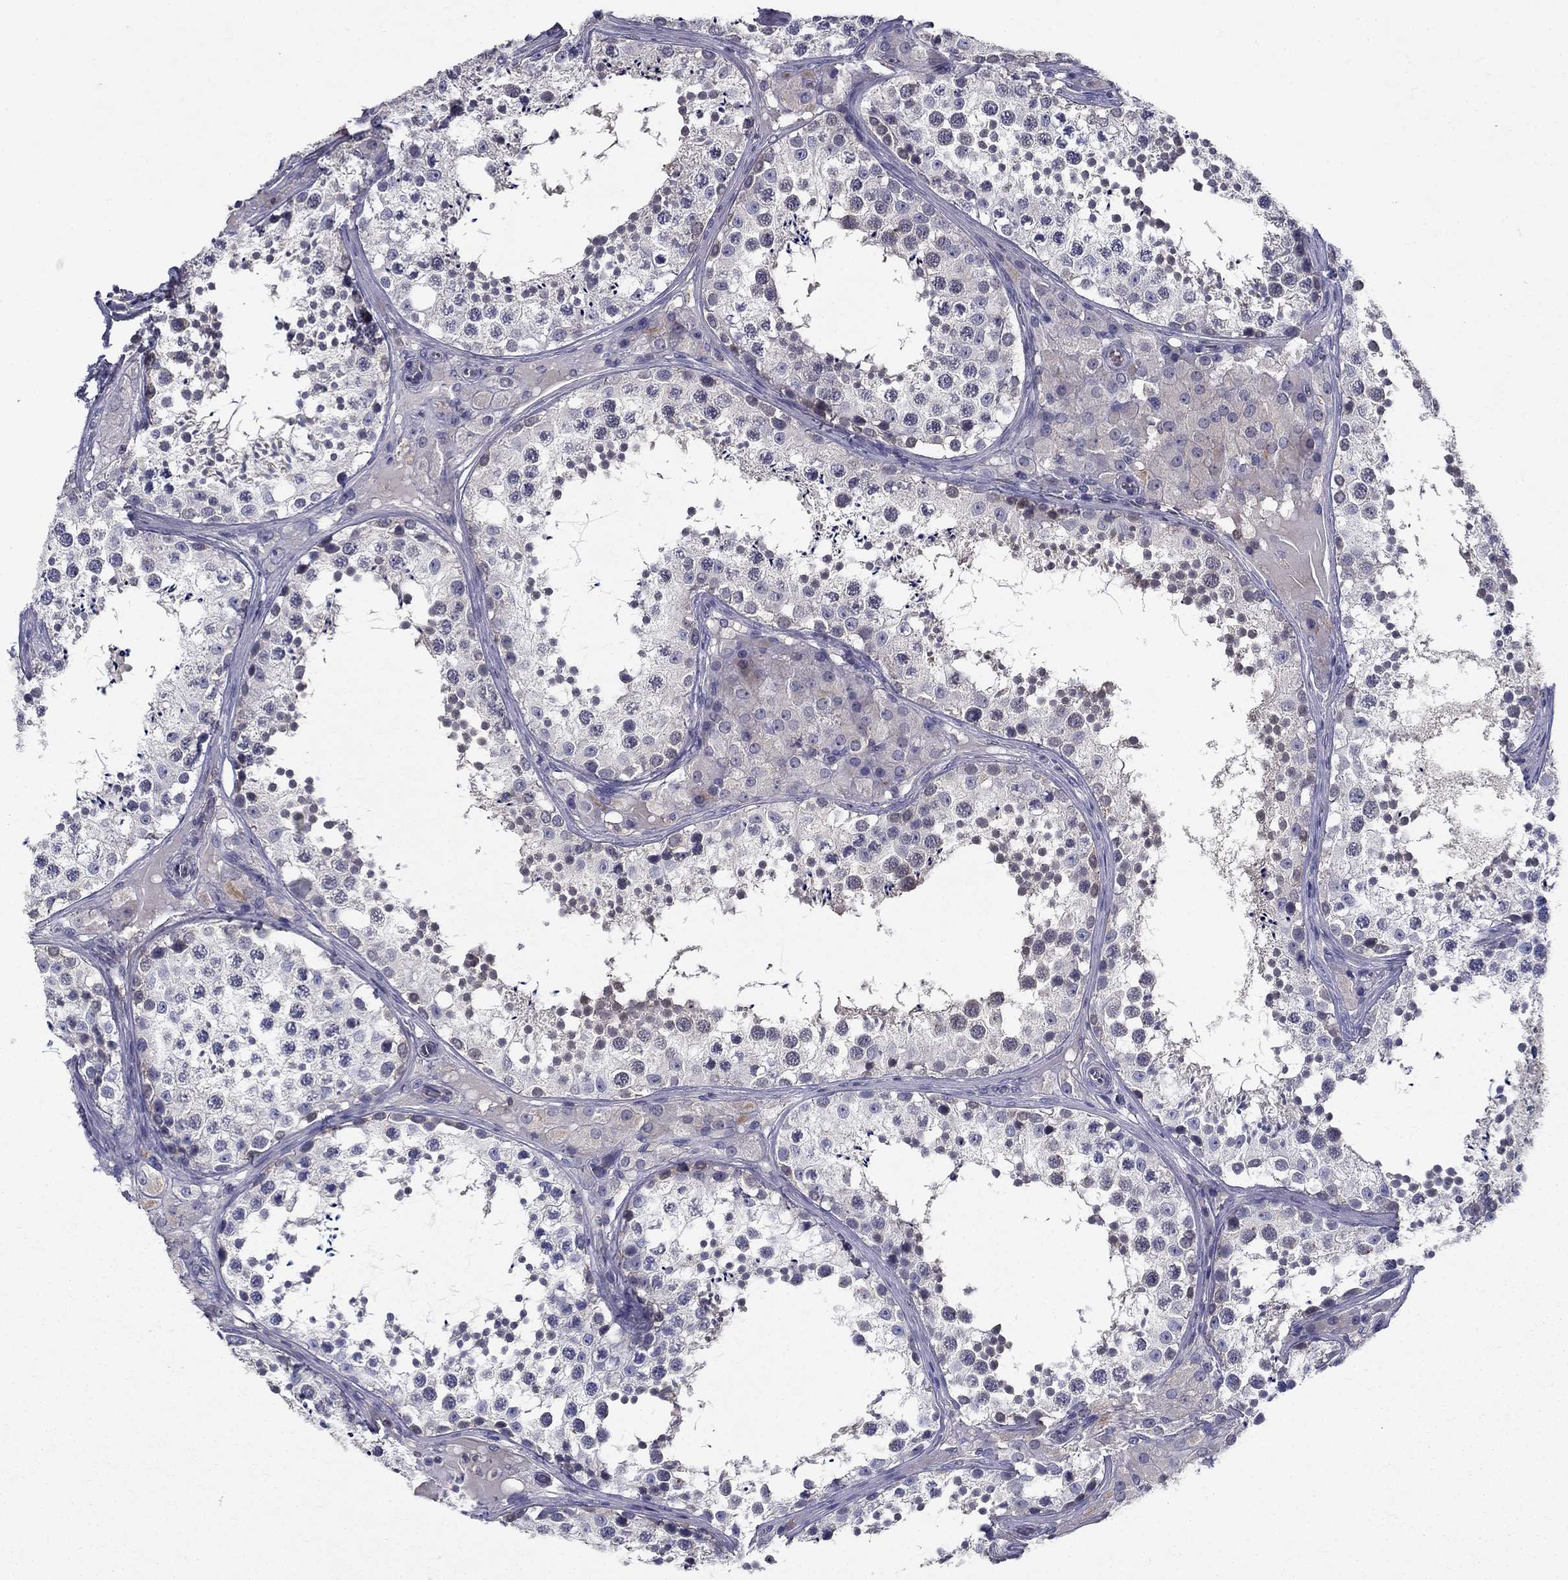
{"staining": {"intensity": "negative", "quantity": "none", "location": "none"}, "tissue": "testis", "cell_type": "Cells in seminiferous ducts", "image_type": "normal", "snomed": [{"axis": "morphology", "description": "Normal tissue, NOS"}, {"axis": "topography", "description": "Testis"}], "caption": "There is no significant staining in cells in seminiferous ducts of testis. (DAB (3,3'-diaminobenzidine) IHC with hematoxylin counter stain).", "gene": "GLTP", "patient": {"sex": "male", "age": 34}}